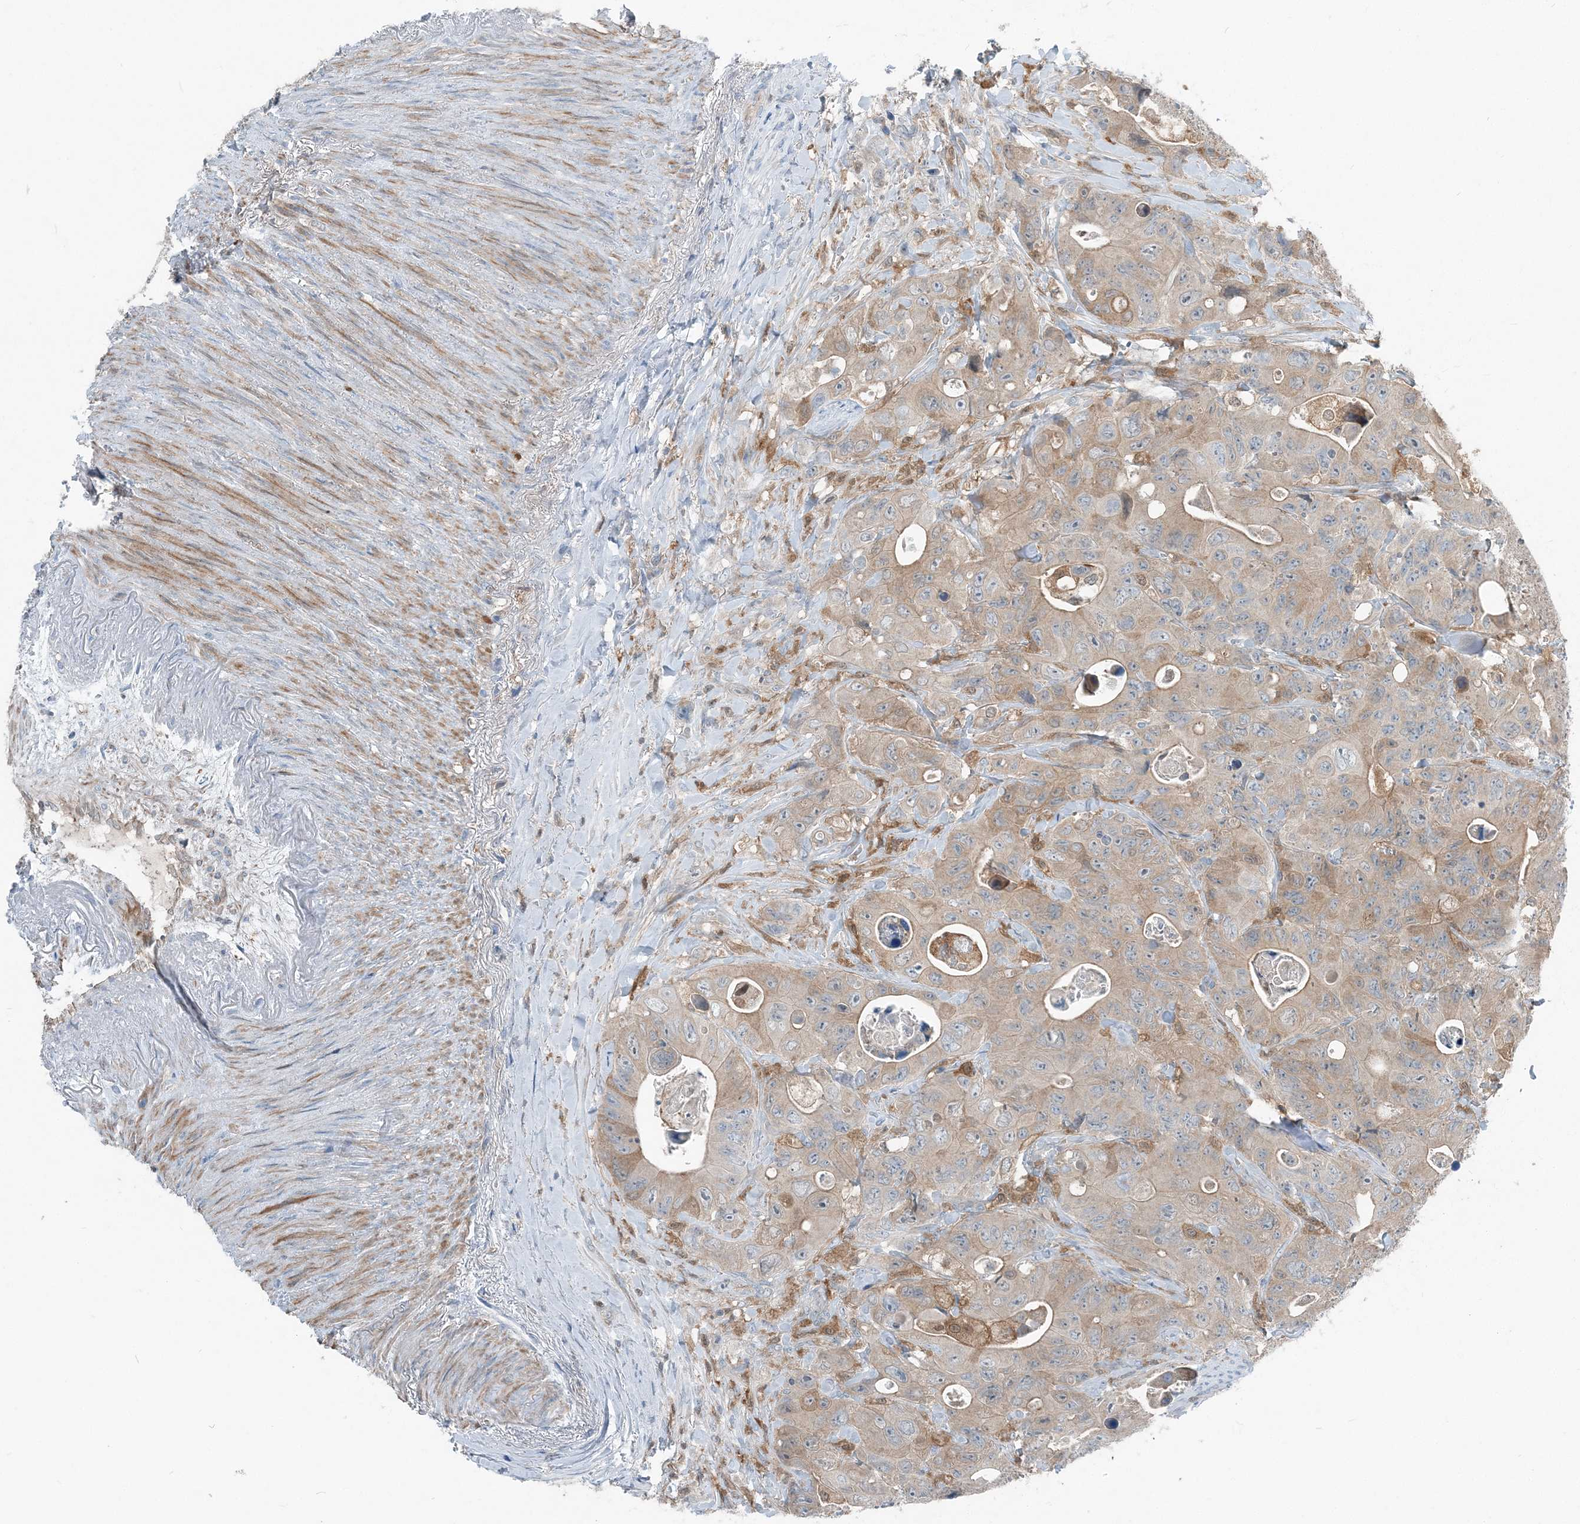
{"staining": {"intensity": "moderate", "quantity": ">75%", "location": "cytoplasmic/membranous"}, "tissue": "colorectal cancer", "cell_type": "Tumor cells", "image_type": "cancer", "snomed": [{"axis": "morphology", "description": "Adenocarcinoma, NOS"}, {"axis": "topography", "description": "Colon"}], "caption": "Moderate cytoplasmic/membranous staining is seen in about >75% of tumor cells in colorectal adenocarcinoma.", "gene": "ARMH1", "patient": {"sex": "female", "age": 46}}